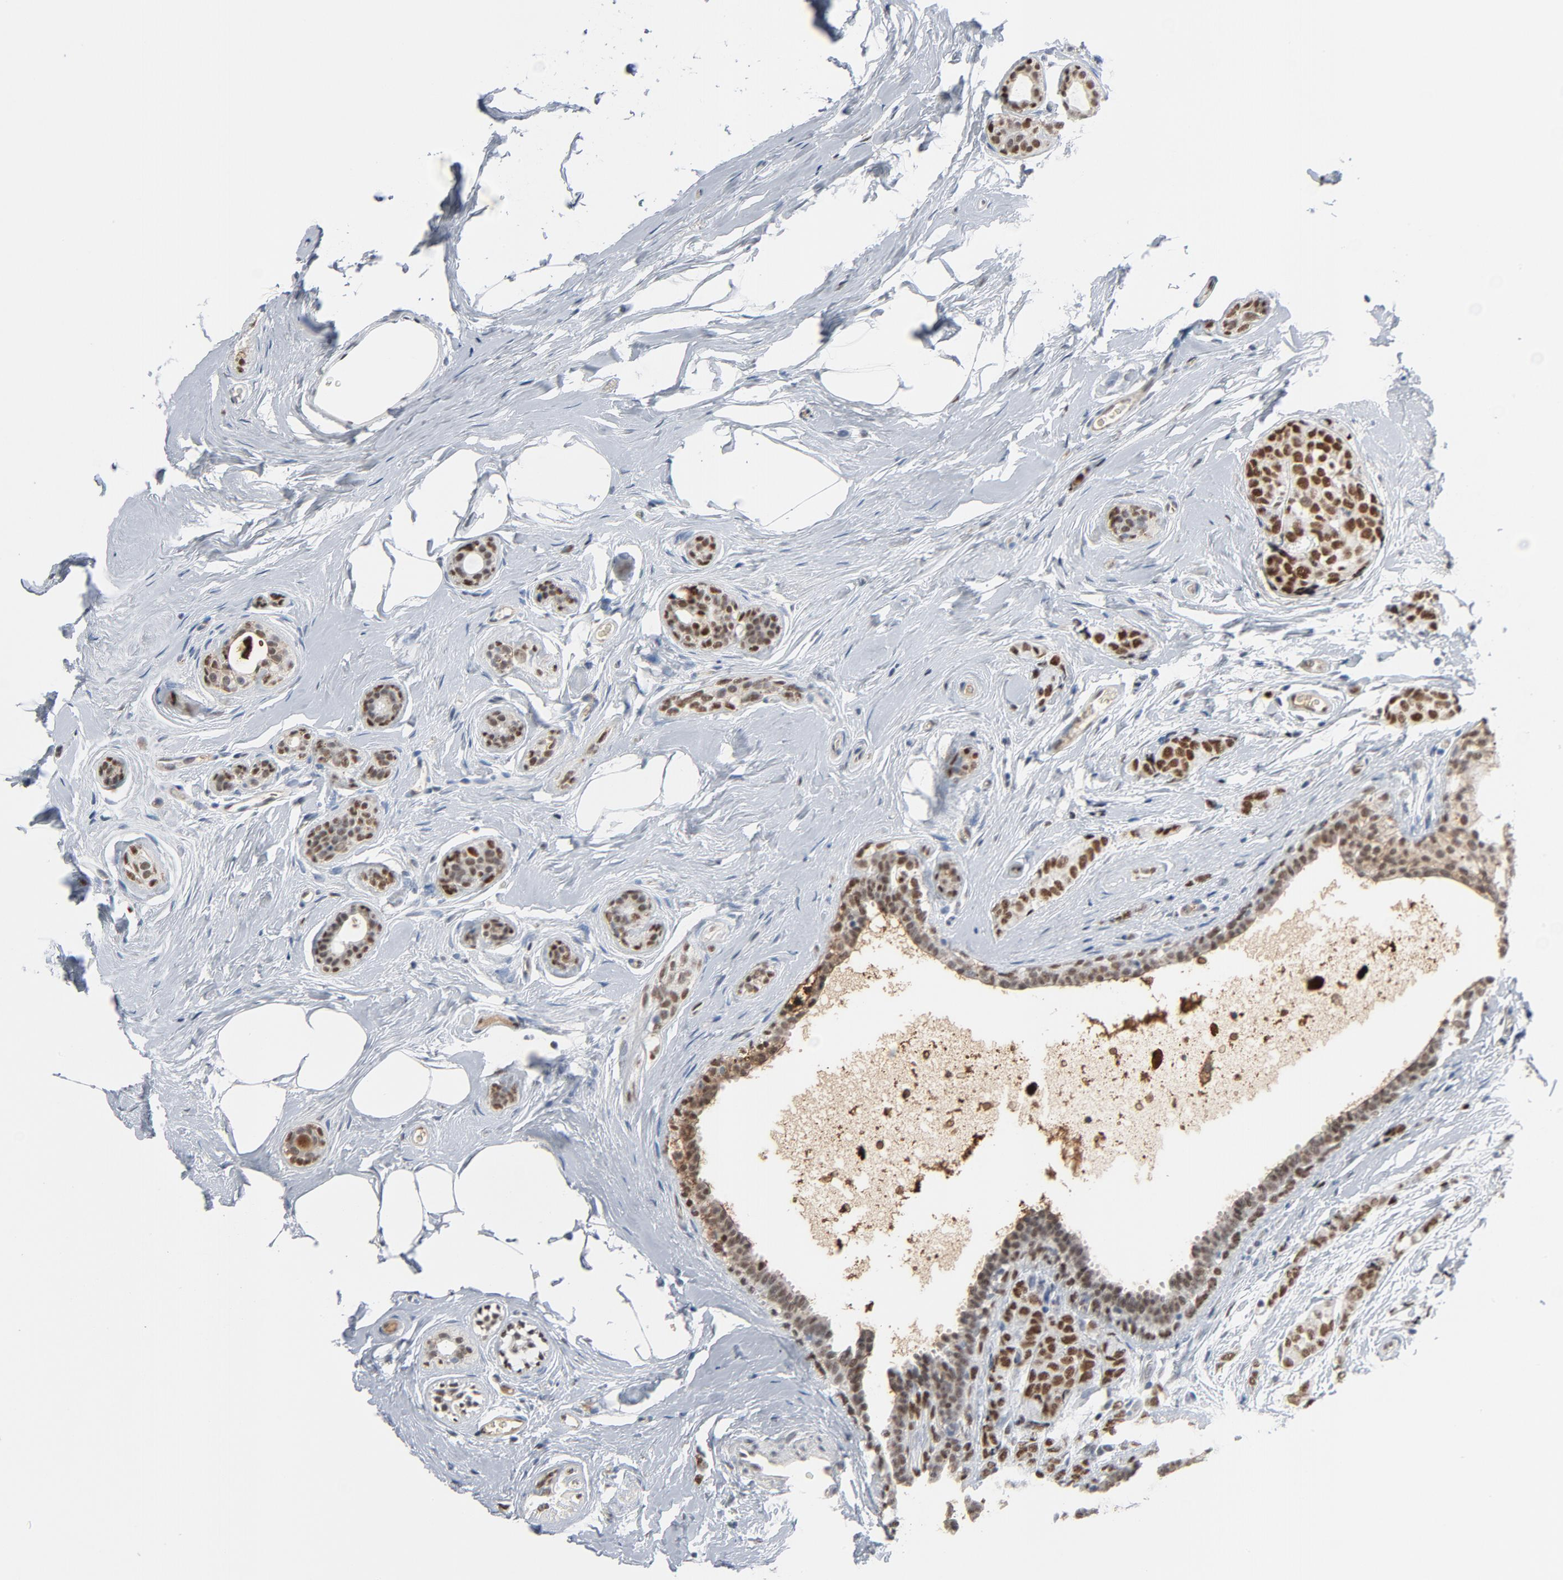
{"staining": {"intensity": "moderate", "quantity": ">75%", "location": "nuclear"}, "tissue": "breast cancer", "cell_type": "Tumor cells", "image_type": "cancer", "snomed": [{"axis": "morphology", "description": "Lobular carcinoma"}, {"axis": "topography", "description": "Breast"}], "caption": "DAB (3,3'-diaminobenzidine) immunohistochemical staining of breast cancer (lobular carcinoma) demonstrates moderate nuclear protein expression in about >75% of tumor cells. The staining was performed using DAB to visualize the protein expression in brown, while the nuclei were stained in blue with hematoxylin (Magnification: 20x).", "gene": "FOXP1", "patient": {"sex": "female", "age": 60}}